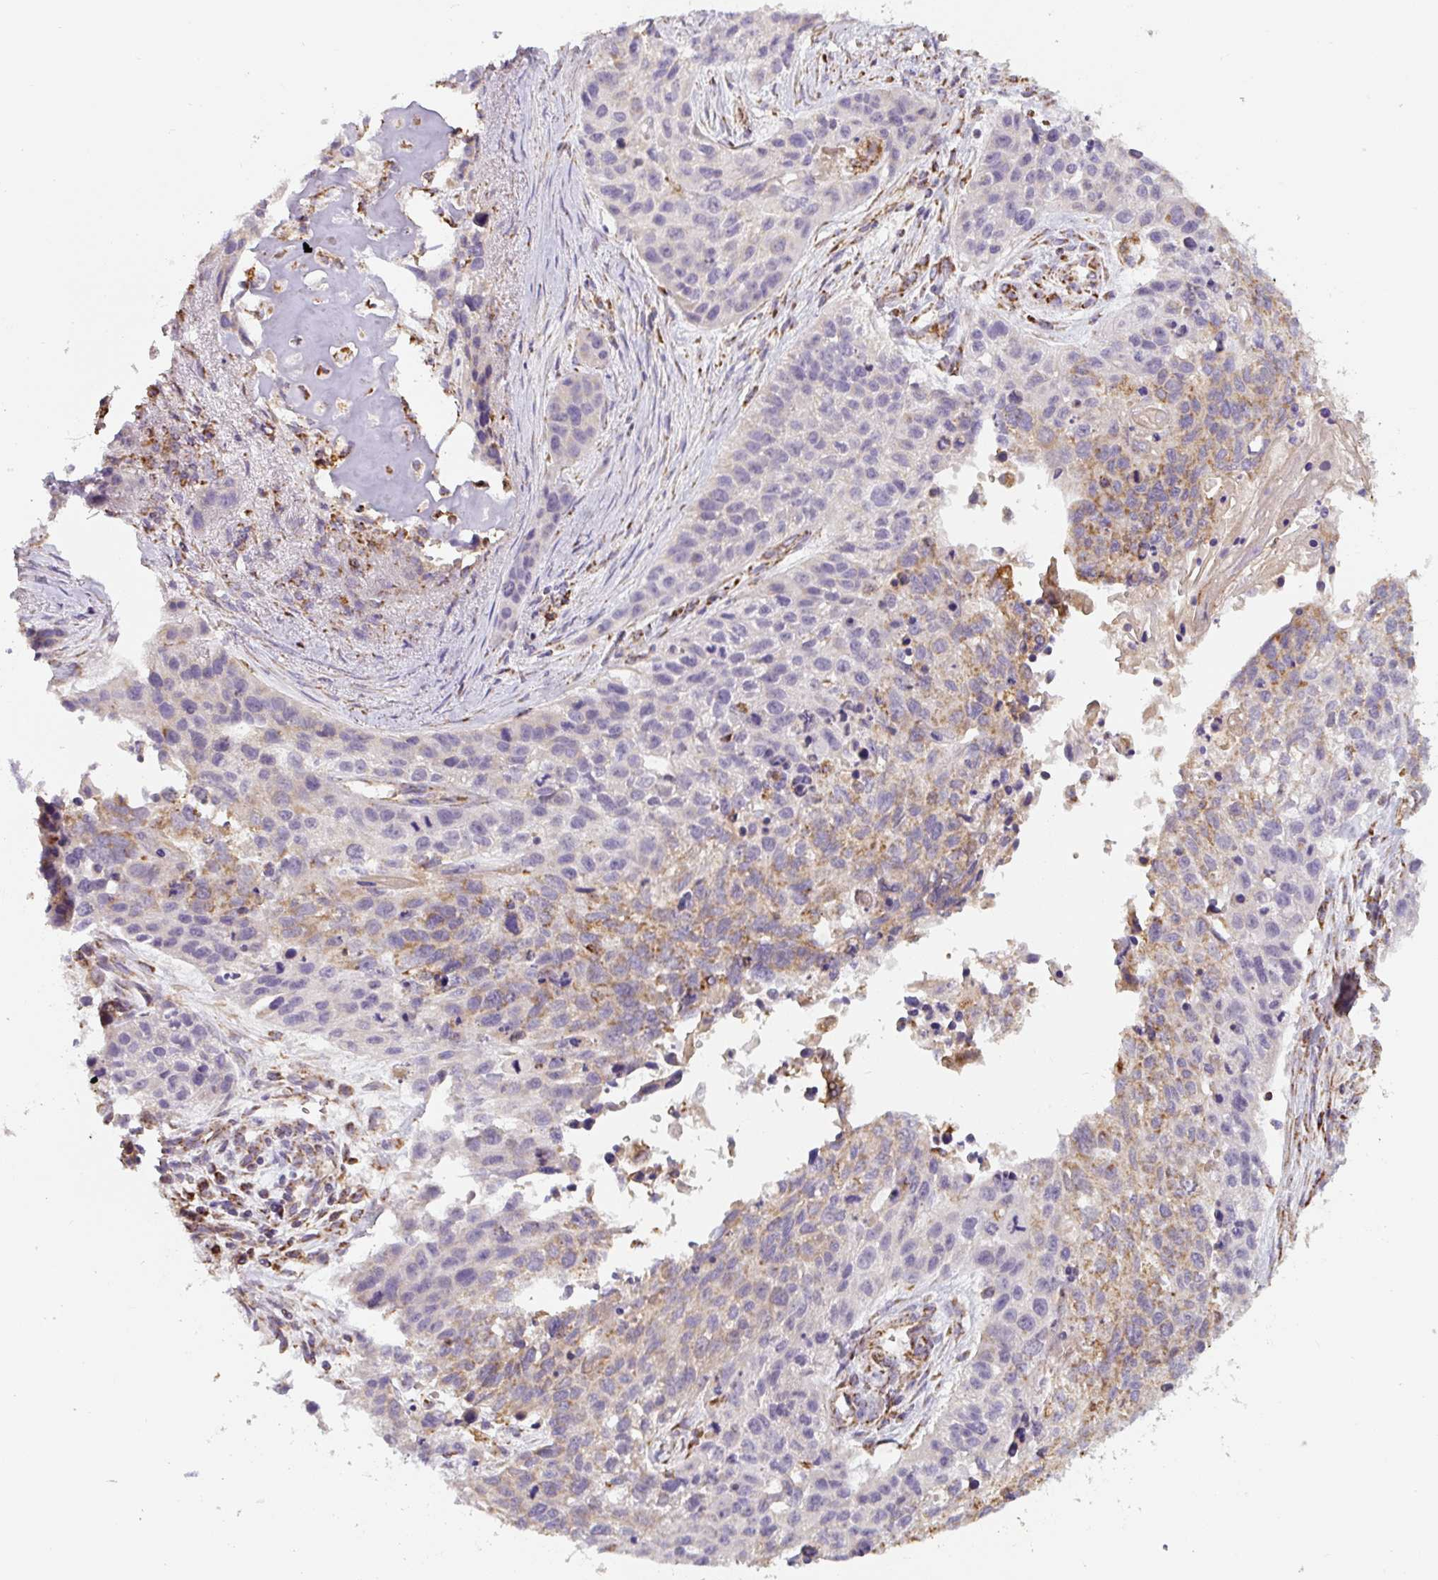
{"staining": {"intensity": "moderate", "quantity": "<25%", "location": "cytoplasmic/membranous"}, "tissue": "lung cancer", "cell_type": "Tumor cells", "image_type": "cancer", "snomed": [{"axis": "morphology", "description": "Squamous cell carcinoma, NOS"}, {"axis": "topography", "description": "Lung"}], "caption": "There is low levels of moderate cytoplasmic/membranous staining in tumor cells of squamous cell carcinoma (lung), as demonstrated by immunohistochemical staining (brown color).", "gene": "MT-CO2", "patient": {"sex": "male", "age": 74}}